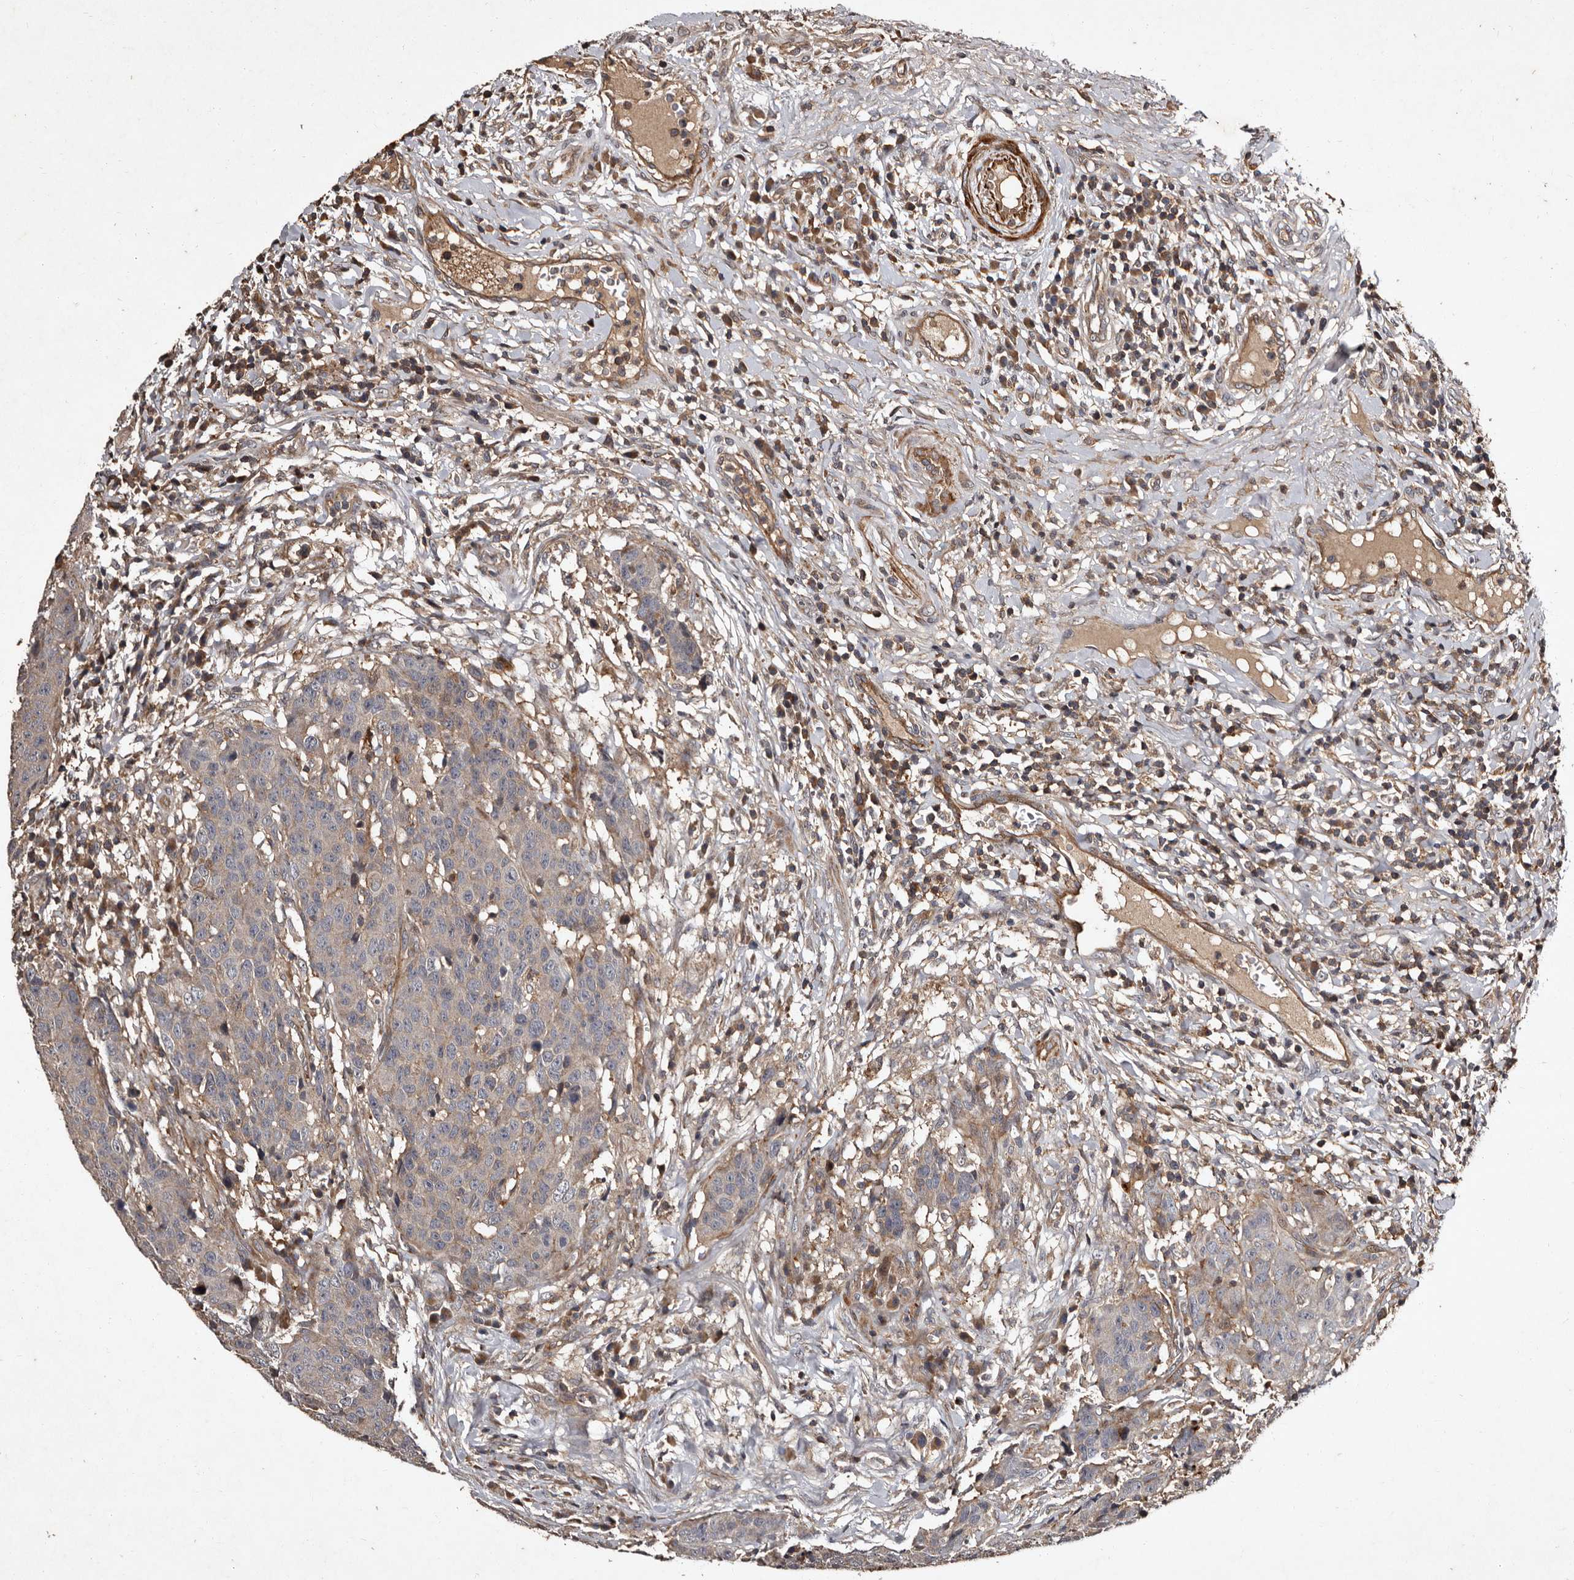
{"staining": {"intensity": "negative", "quantity": "none", "location": "none"}, "tissue": "head and neck cancer", "cell_type": "Tumor cells", "image_type": "cancer", "snomed": [{"axis": "morphology", "description": "Squamous cell carcinoma, NOS"}, {"axis": "topography", "description": "Head-Neck"}], "caption": "IHC of human head and neck squamous cell carcinoma exhibits no positivity in tumor cells. The staining is performed using DAB (3,3'-diaminobenzidine) brown chromogen with nuclei counter-stained in using hematoxylin.", "gene": "PRKD3", "patient": {"sex": "male", "age": 66}}